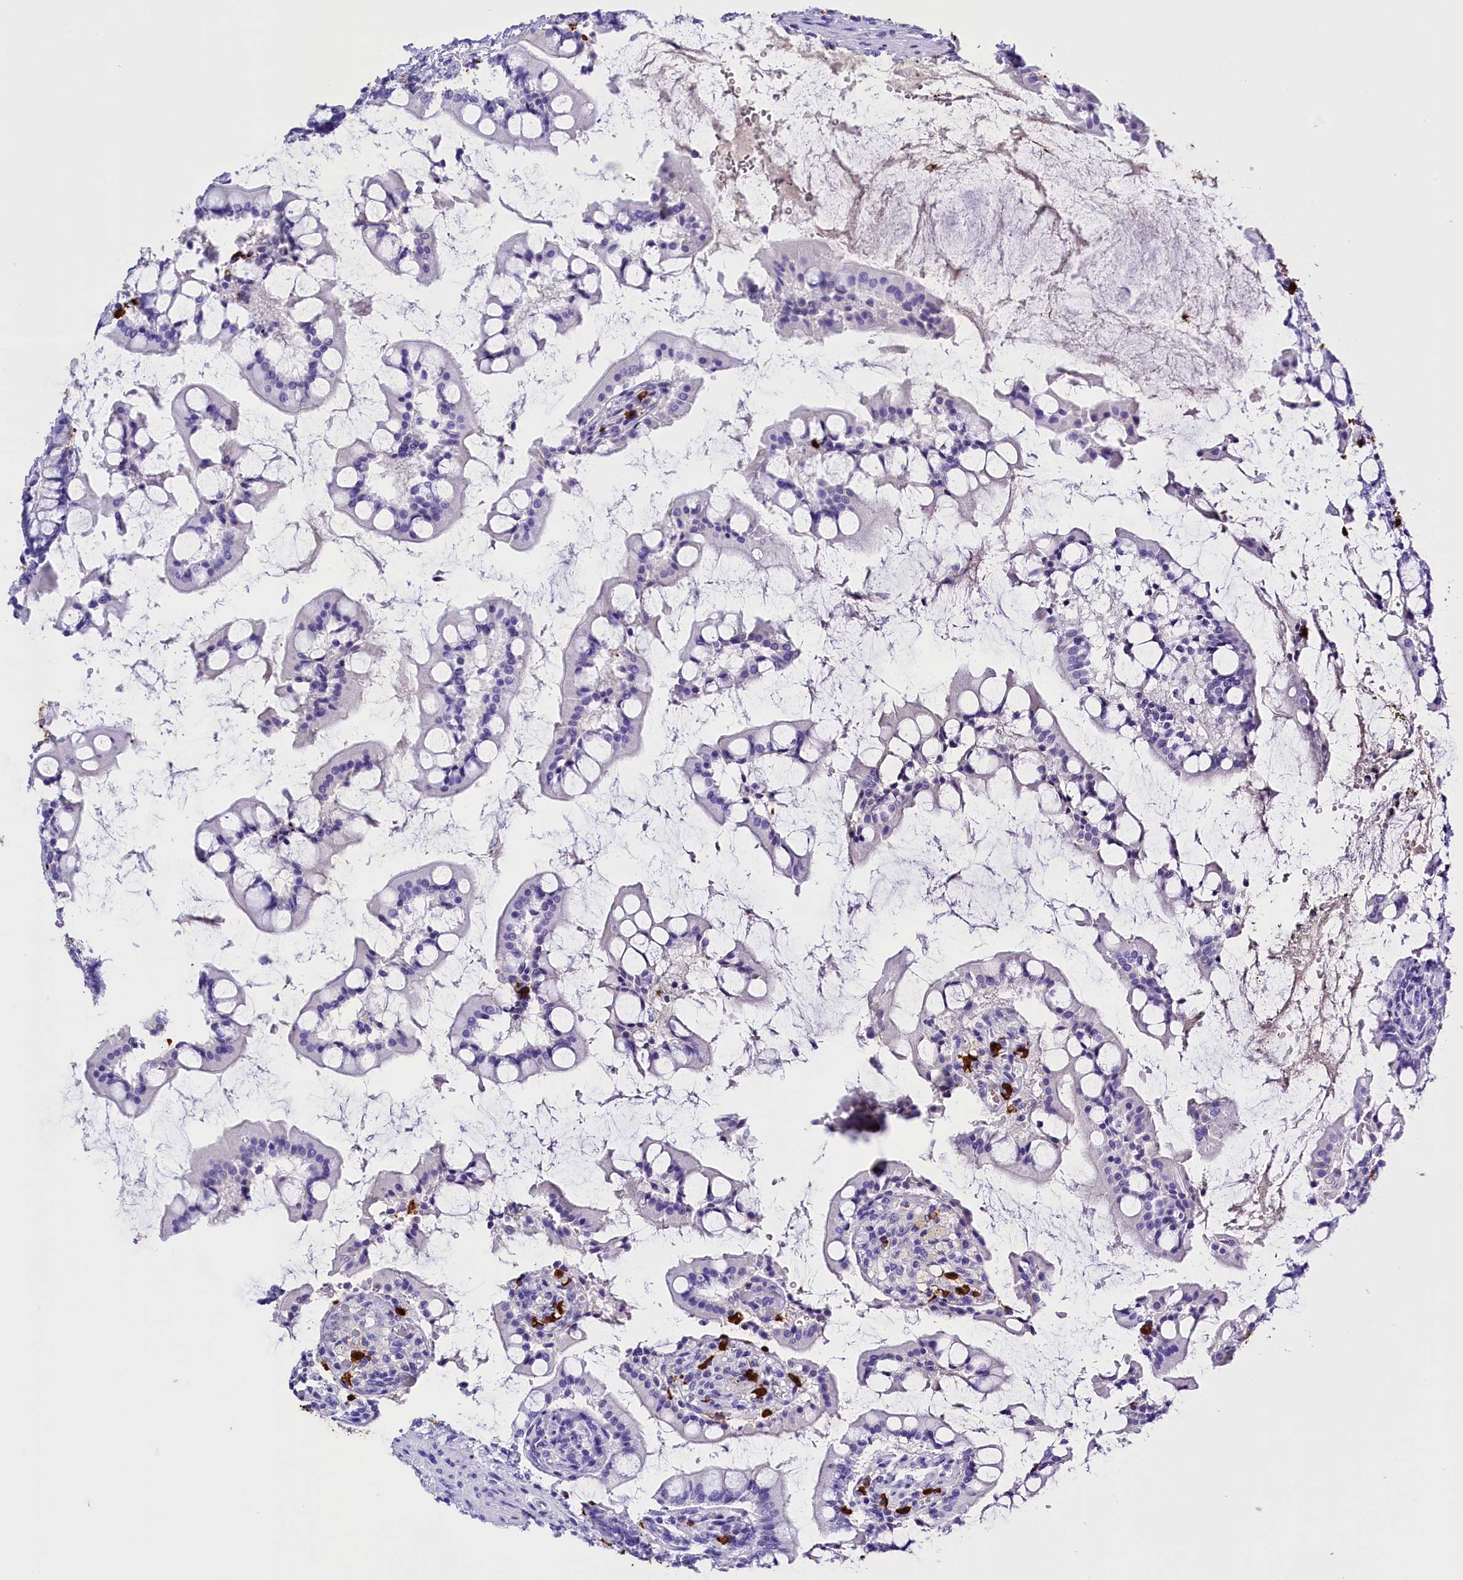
{"staining": {"intensity": "negative", "quantity": "none", "location": "none"}, "tissue": "small intestine", "cell_type": "Glandular cells", "image_type": "normal", "snomed": [{"axis": "morphology", "description": "Normal tissue, NOS"}, {"axis": "topography", "description": "Small intestine"}], "caption": "Photomicrograph shows no protein positivity in glandular cells of unremarkable small intestine. The staining was performed using DAB to visualize the protein expression in brown, while the nuclei were stained in blue with hematoxylin (Magnification: 20x).", "gene": "CLC", "patient": {"sex": "male", "age": 52}}